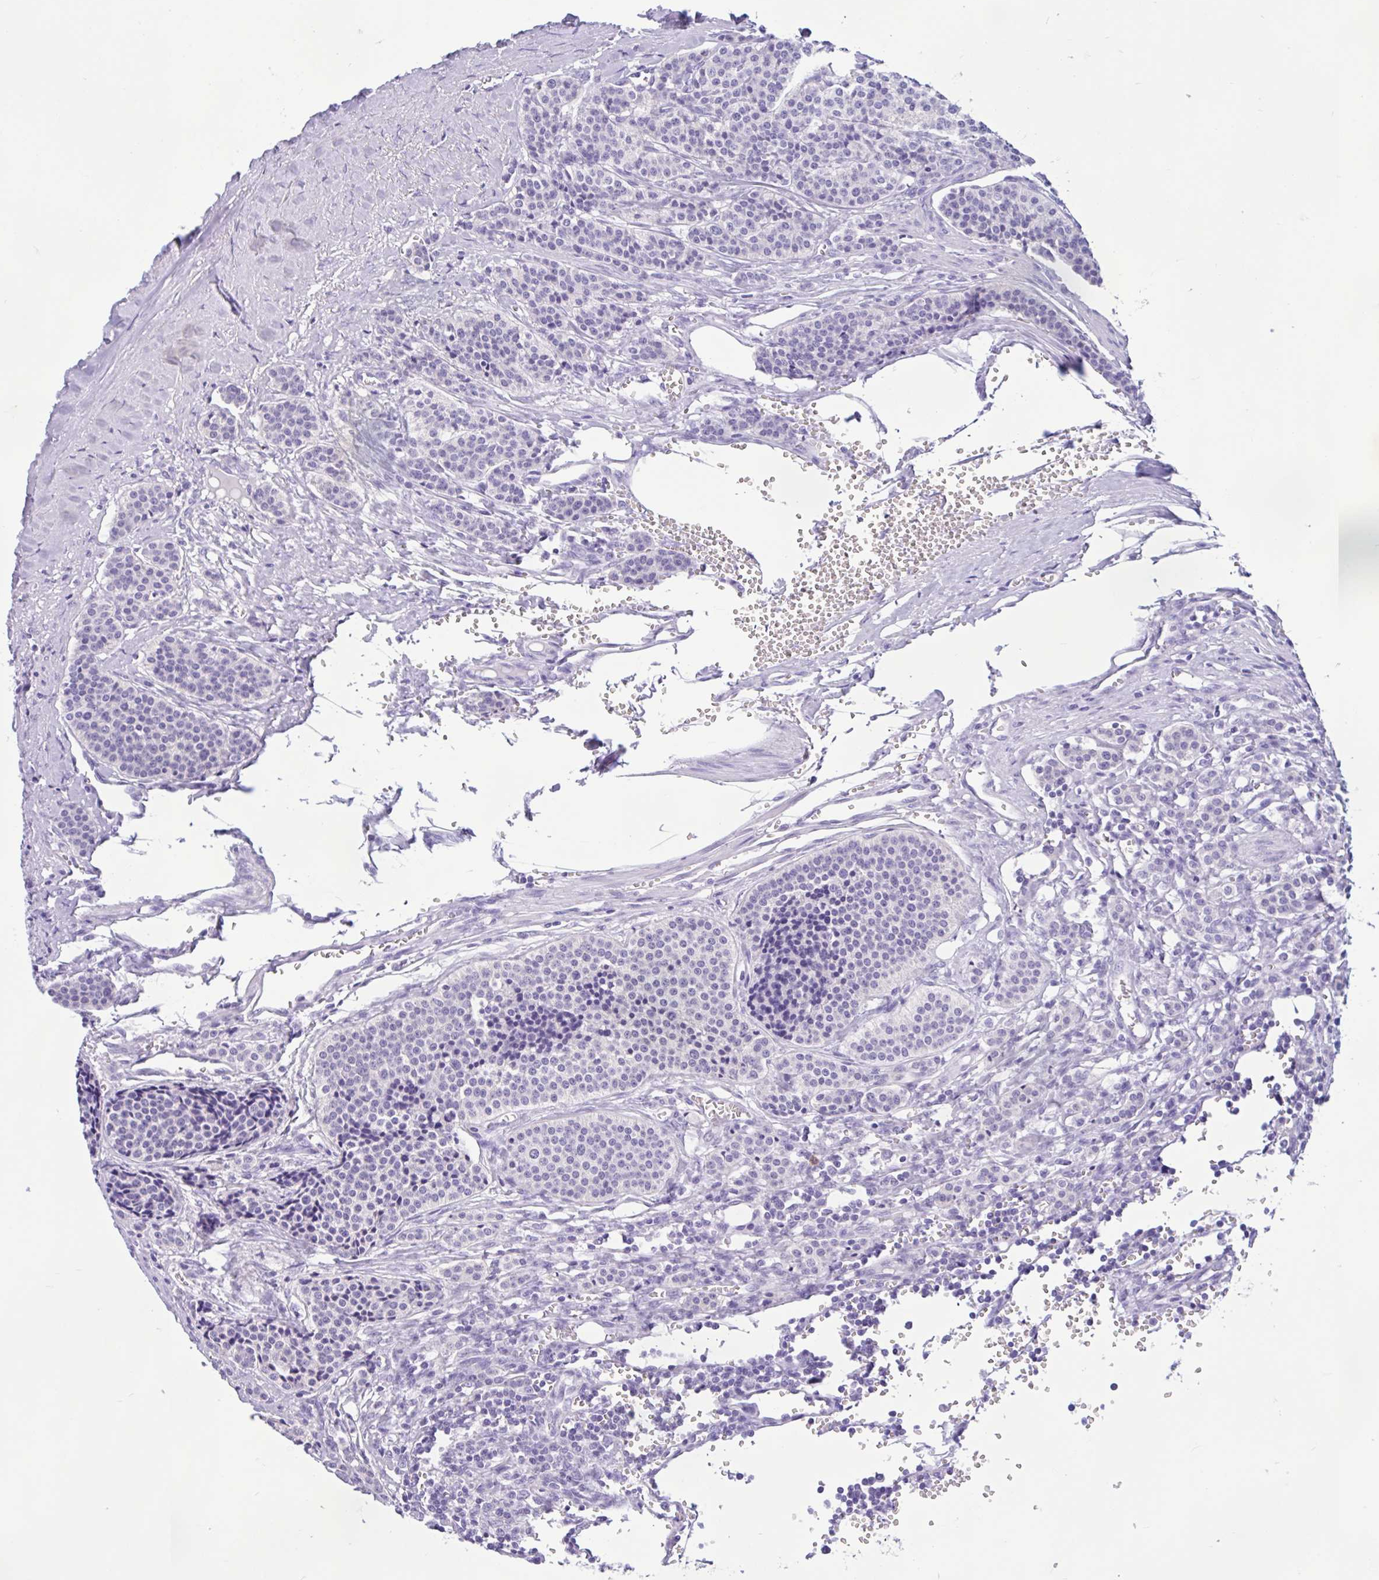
{"staining": {"intensity": "negative", "quantity": "none", "location": "none"}, "tissue": "carcinoid", "cell_type": "Tumor cells", "image_type": "cancer", "snomed": [{"axis": "morphology", "description": "Carcinoid, malignant, NOS"}, {"axis": "topography", "description": "Small intestine"}], "caption": "Tumor cells are negative for brown protein staining in carcinoid (malignant).", "gene": "ZNF319", "patient": {"sex": "male", "age": 63}}